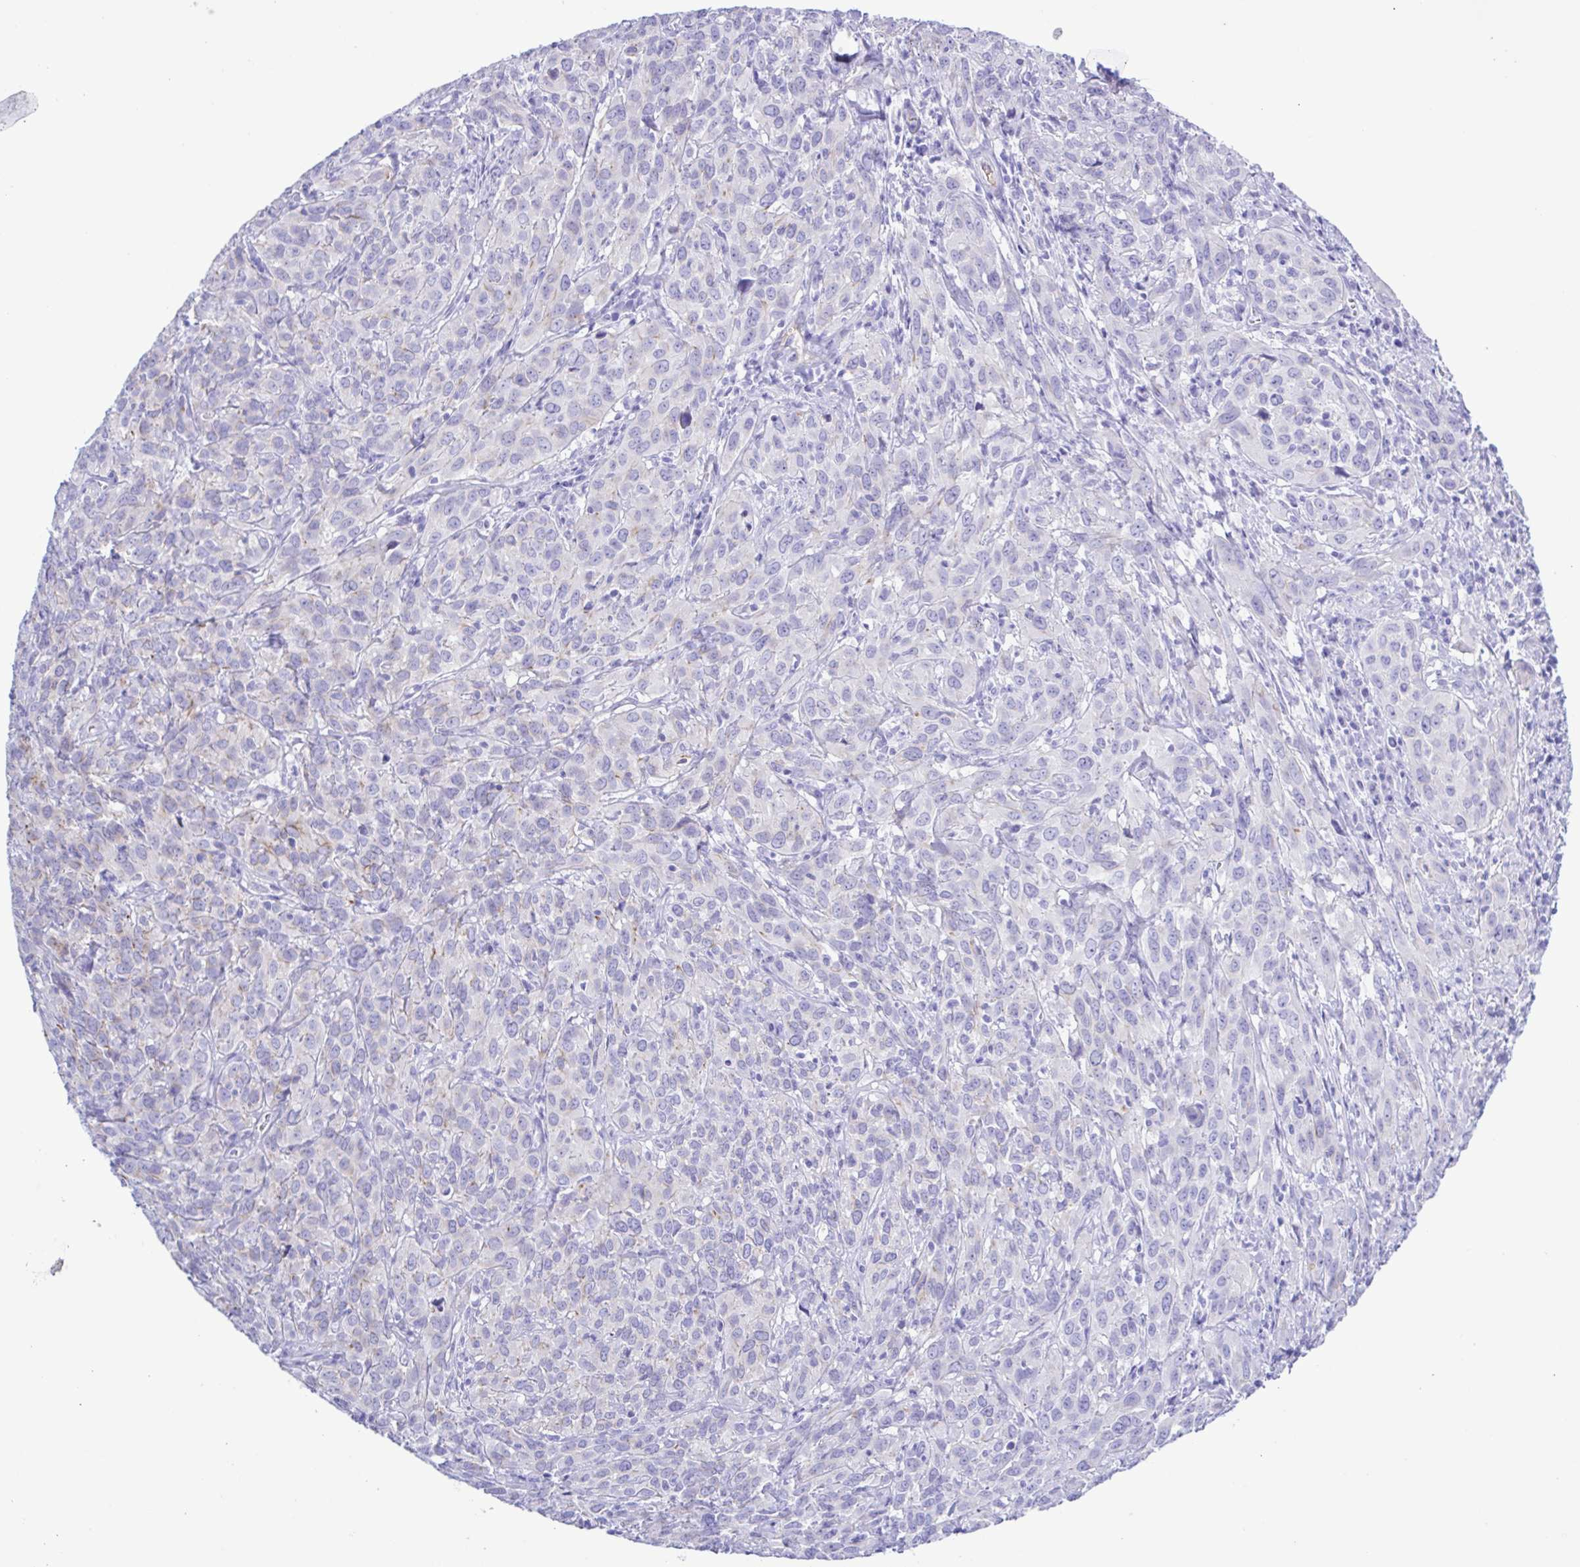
{"staining": {"intensity": "negative", "quantity": "none", "location": "none"}, "tissue": "cervical cancer", "cell_type": "Tumor cells", "image_type": "cancer", "snomed": [{"axis": "morphology", "description": "Squamous cell carcinoma, NOS"}, {"axis": "topography", "description": "Cervix"}], "caption": "The immunohistochemistry (IHC) photomicrograph has no significant positivity in tumor cells of cervical squamous cell carcinoma tissue.", "gene": "CYP11A1", "patient": {"sex": "female", "age": 51}}